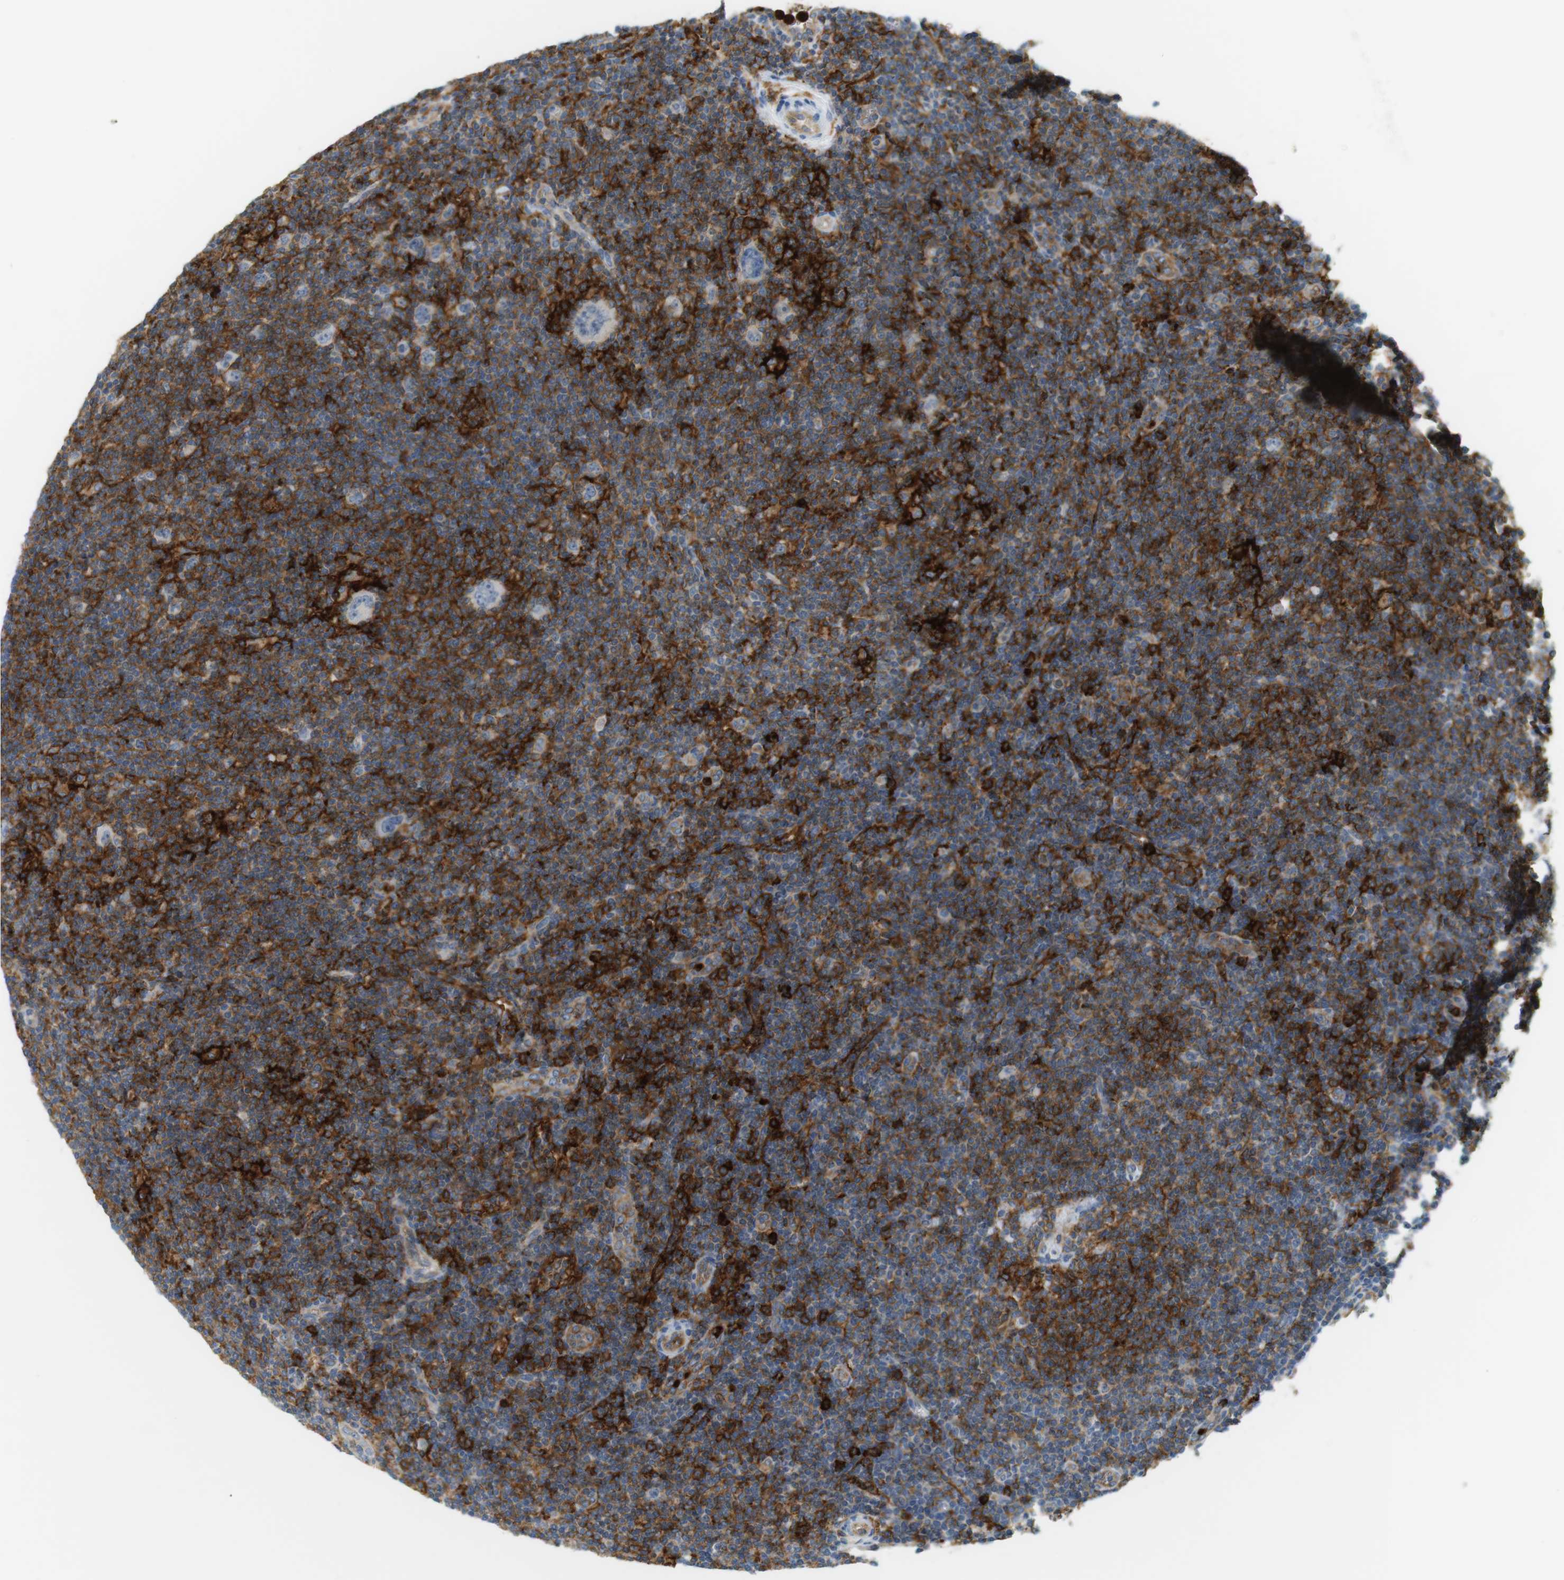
{"staining": {"intensity": "negative", "quantity": "none", "location": "none"}, "tissue": "lymphoma", "cell_type": "Tumor cells", "image_type": "cancer", "snomed": [{"axis": "morphology", "description": "Hodgkin's disease, NOS"}, {"axis": "topography", "description": "Lymph node"}], "caption": "Tumor cells are negative for brown protein staining in lymphoma.", "gene": "SIRPA", "patient": {"sex": "female", "age": 57}}